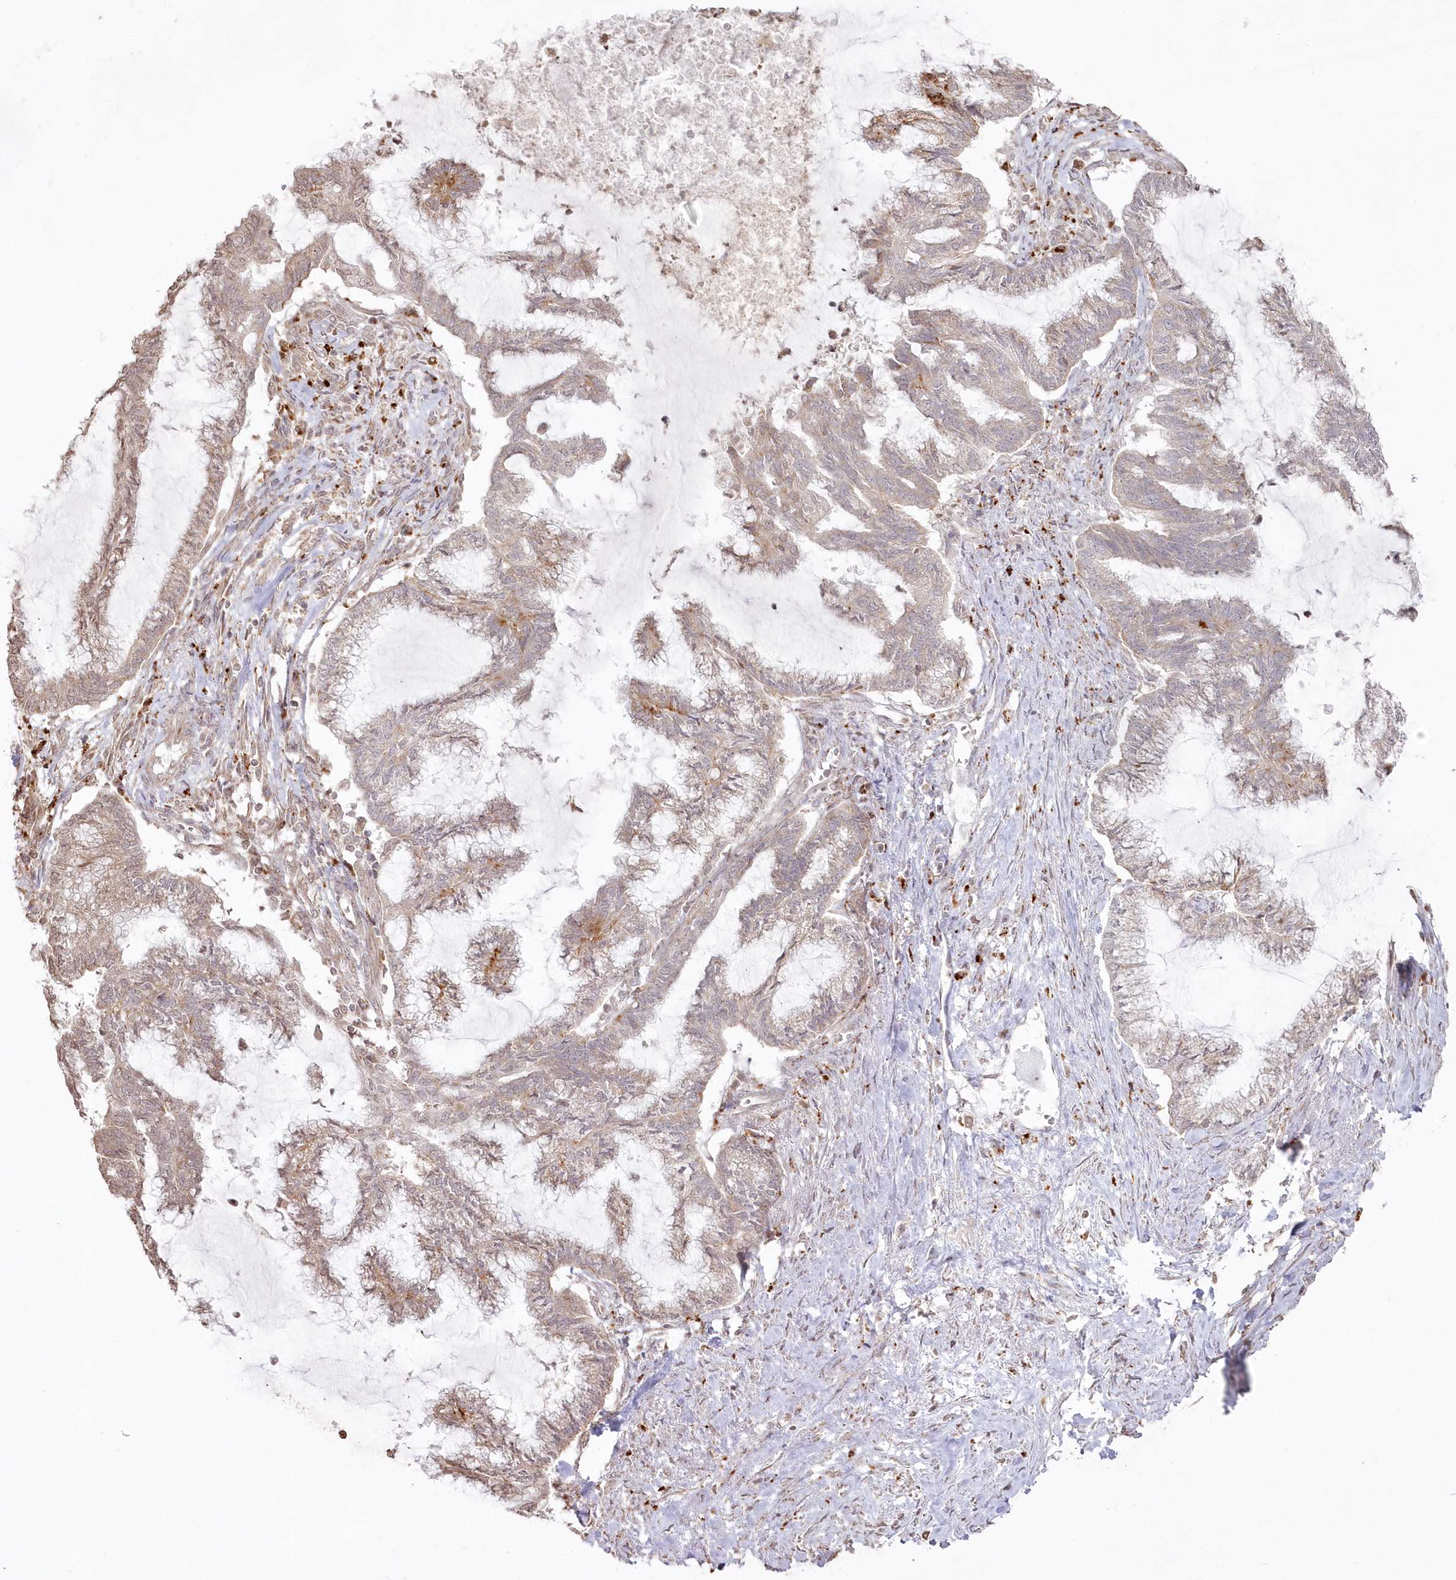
{"staining": {"intensity": "weak", "quantity": ">75%", "location": "cytoplasmic/membranous"}, "tissue": "endometrial cancer", "cell_type": "Tumor cells", "image_type": "cancer", "snomed": [{"axis": "morphology", "description": "Adenocarcinoma, NOS"}, {"axis": "topography", "description": "Endometrium"}], "caption": "Adenocarcinoma (endometrial) was stained to show a protein in brown. There is low levels of weak cytoplasmic/membranous expression in about >75% of tumor cells.", "gene": "ARSB", "patient": {"sex": "female", "age": 86}}